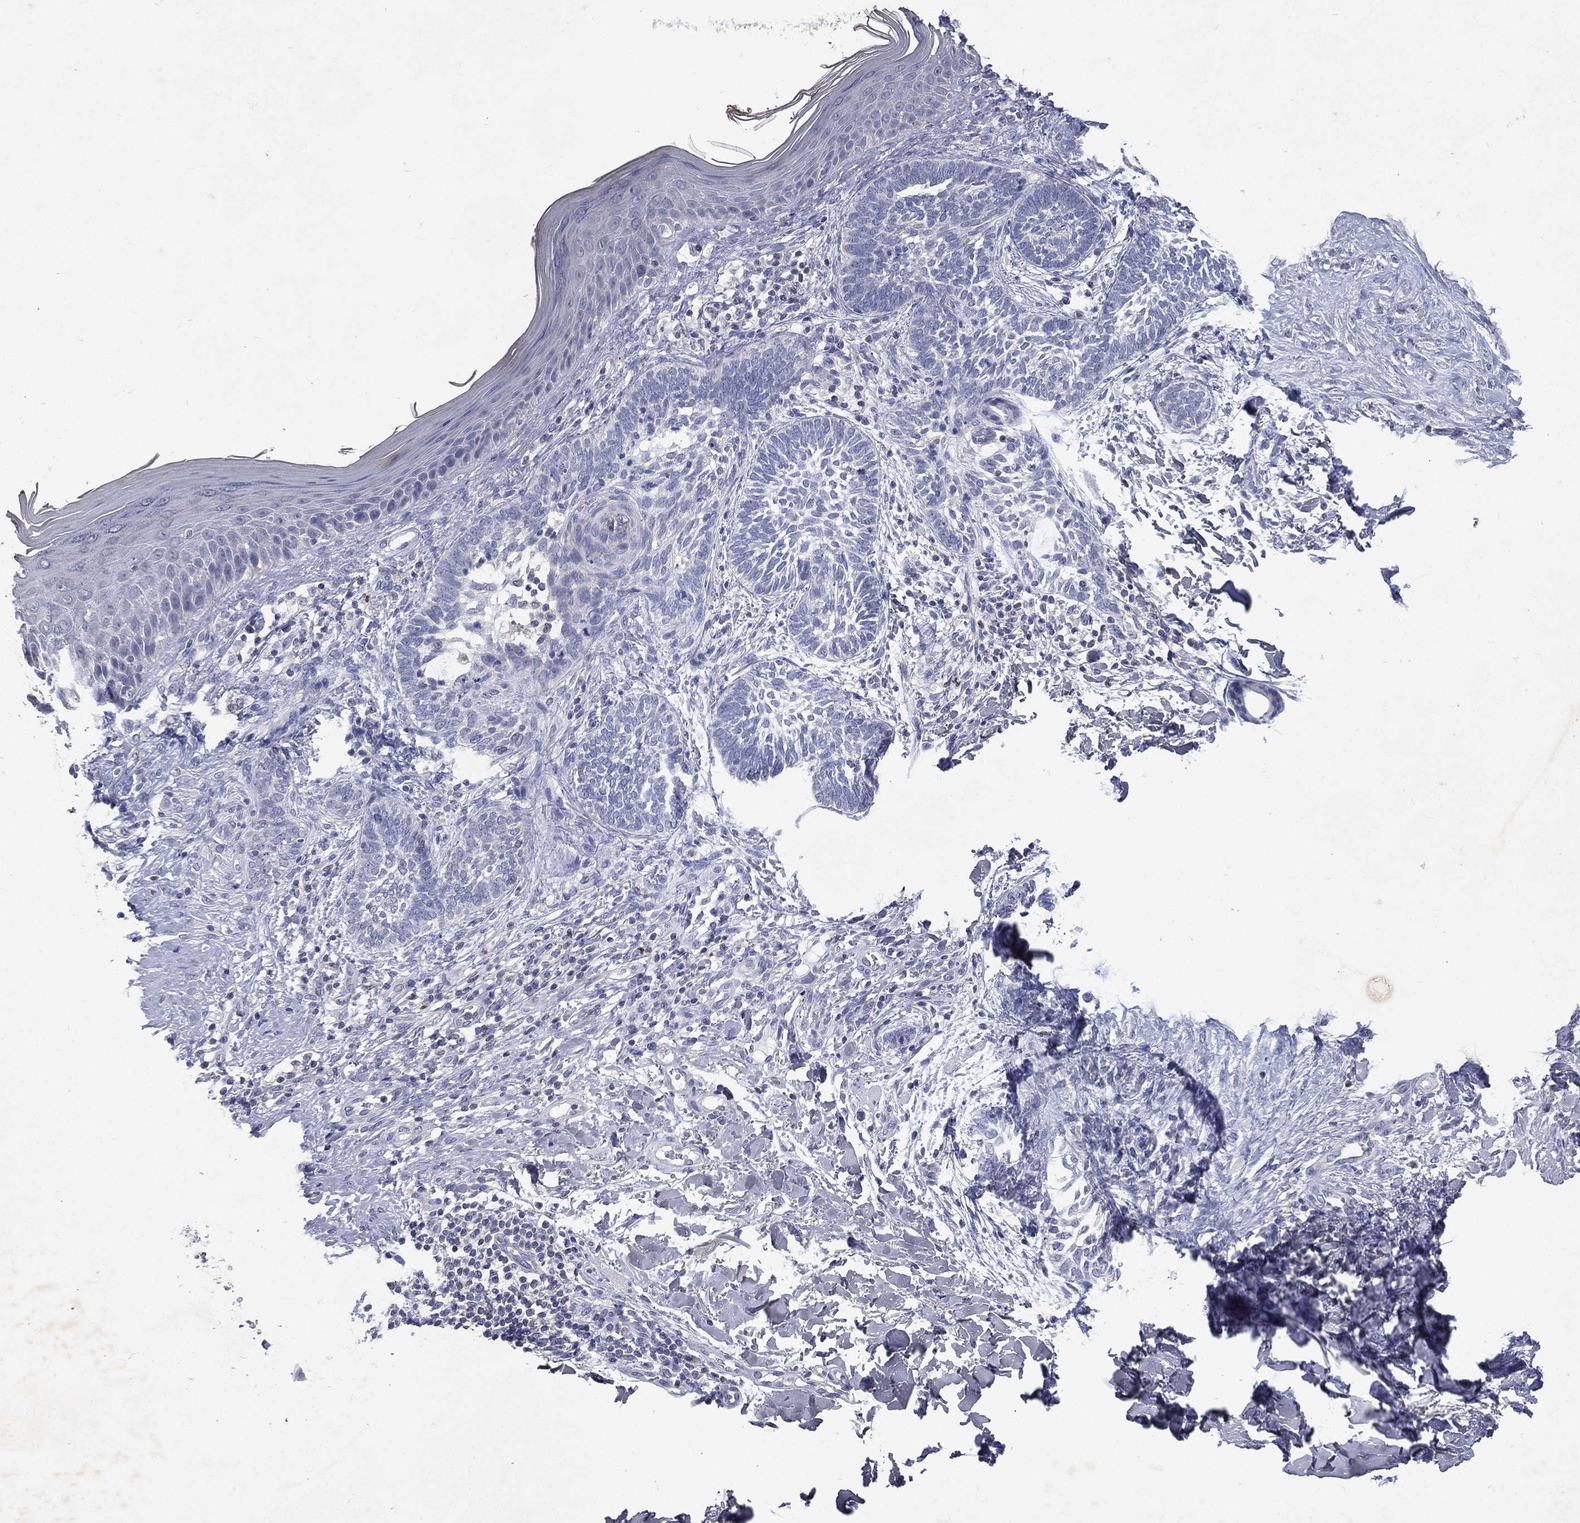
{"staining": {"intensity": "negative", "quantity": "none", "location": "none"}, "tissue": "skin cancer", "cell_type": "Tumor cells", "image_type": "cancer", "snomed": [{"axis": "morphology", "description": "Normal tissue, NOS"}, {"axis": "morphology", "description": "Basal cell carcinoma"}, {"axis": "topography", "description": "Skin"}], "caption": "Protein analysis of skin cancer (basal cell carcinoma) displays no significant expression in tumor cells.", "gene": "SLC34A2", "patient": {"sex": "male", "age": 46}}